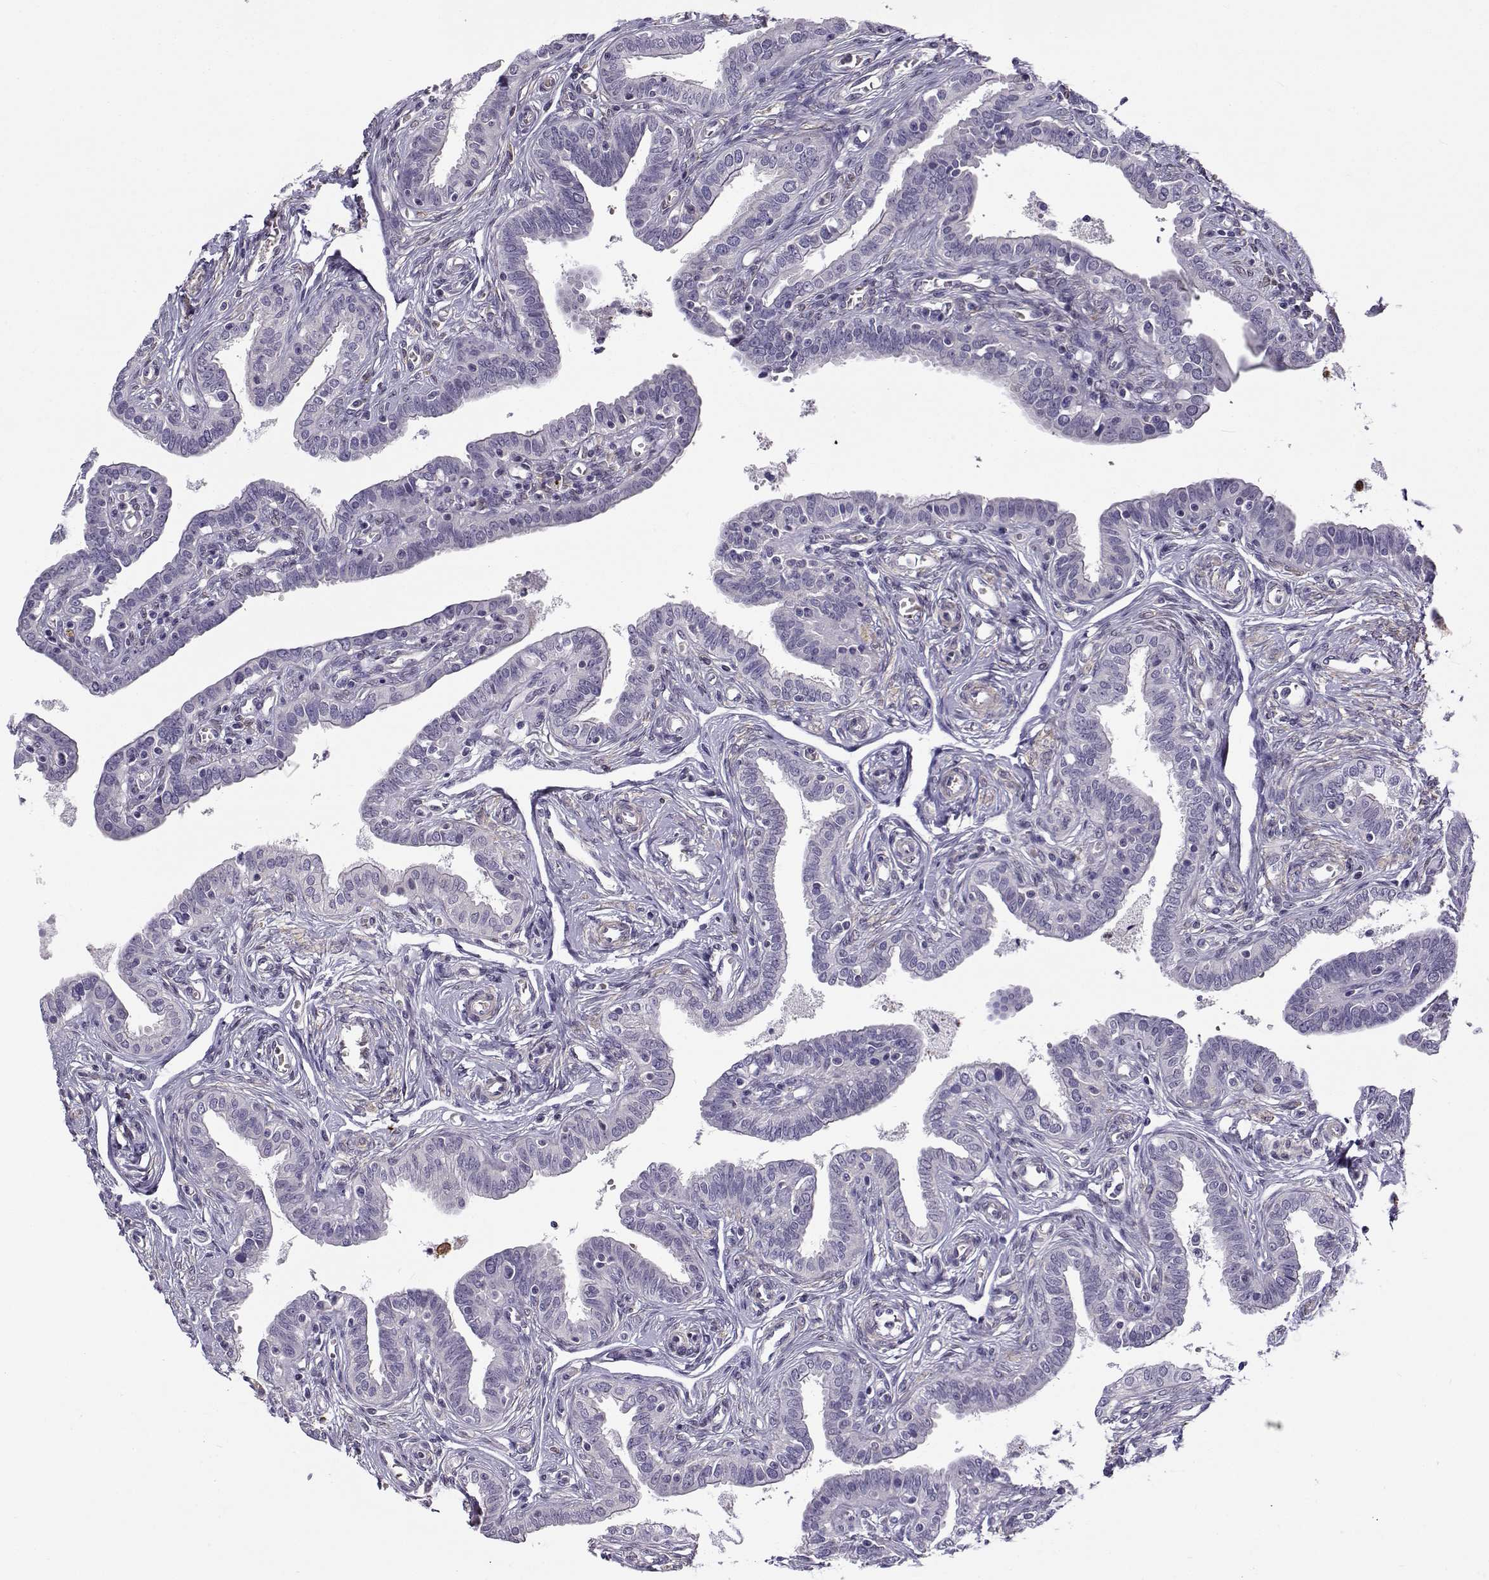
{"staining": {"intensity": "negative", "quantity": "none", "location": "none"}, "tissue": "fallopian tube", "cell_type": "Glandular cells", "image_type": "normal", "snomed": [{"axis": "morphology", "description": "Normal tissue, NOS"}, {"axis": "morphology", "description": "Carcinoma, endometroid"}, {"axis": "topography", "description": "Fallopian tube"}, {"axis": "topography", "description": "Ovary"}], "caption": "Human fallopian tube stained for a protein using IHC reveals no positivity in glandular cells.", "gene": "UCP3", "patient": {"sex": "female", "age": 42}}